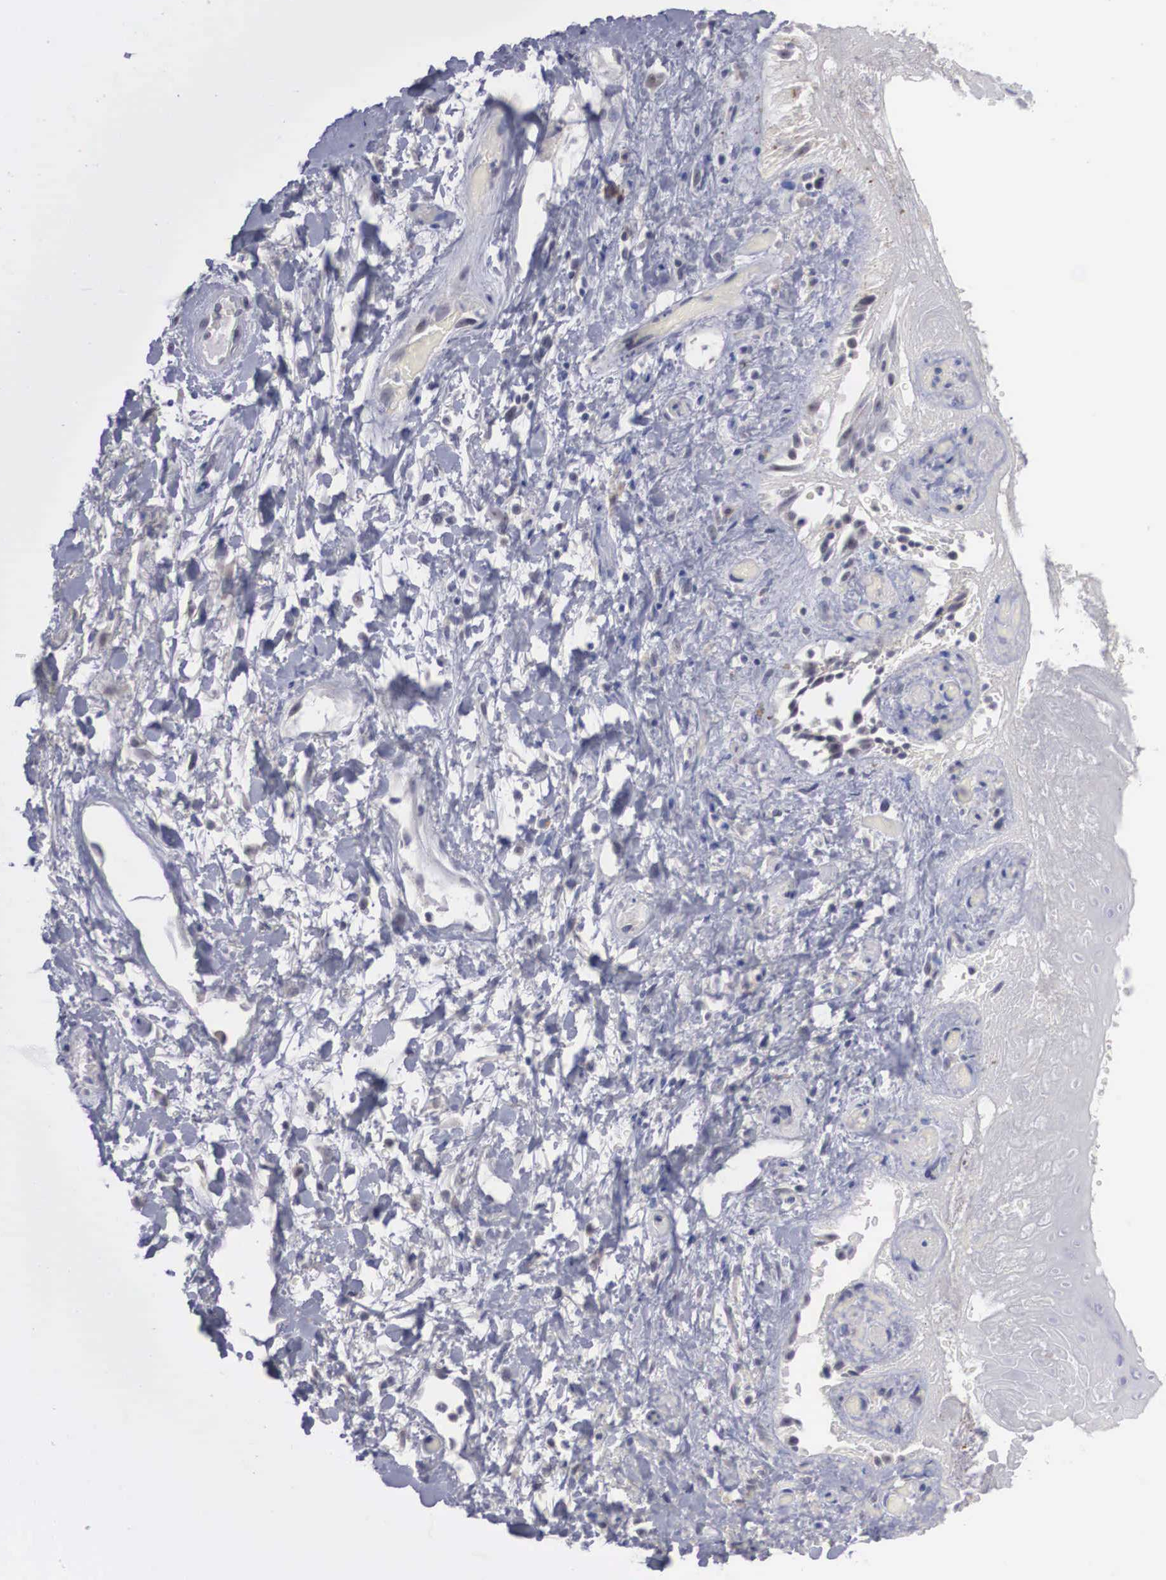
{"staining": {"intensity": "negative", "quantity": "none", "location": "none"}, "tissue": "skin", "cell_type": "Epidermal cells", "image_type": "normal", "snomed": [{"axis": "morphology", "description": "Normal tissue, NOS"}, {"axis": "topography", "description": "Anal"}], "caption": "The IHC image has no significant staining in epidermal cells of skin.", "gene": "WDR89", "patient": {"sex": "male", "age": 78}}